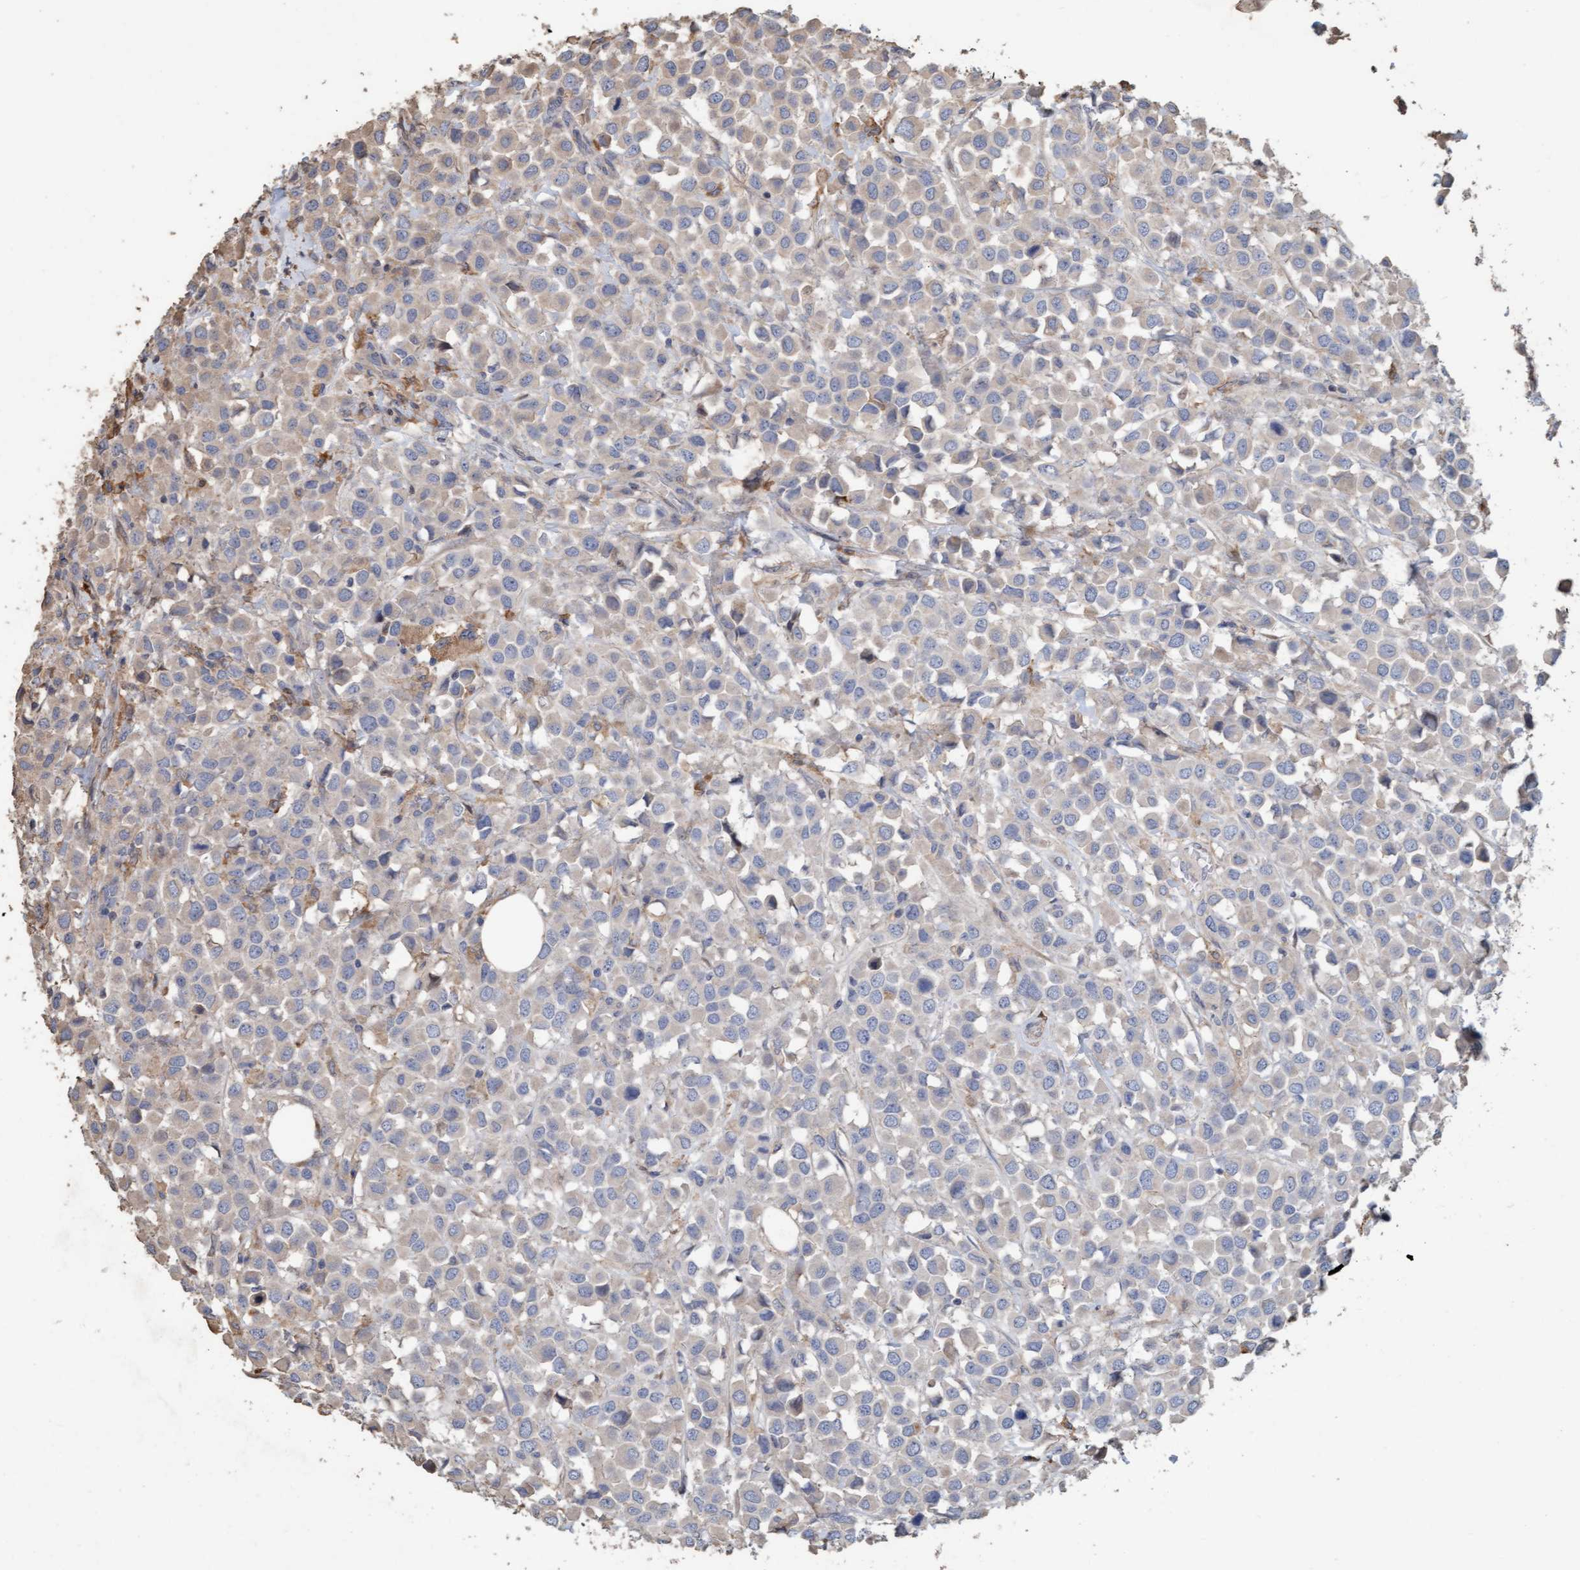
{"staining": {"intensity": "weak", "quantity": "<25%", "location": "cytoplasmic/membranous"}, "tissue": "breast cancer", "cell_type": "Tumor cells", "image_type": "cancer", "snomed": [{"axis": "morphology", "description": "Duct carcinoma"}, {"axis": "topography", "description": "Breast"}], "caption": "Breast cancer (infiltrating ductal carcinoma) was stained to show a protein in brown. There is no significant expression in tumor cells. (Immunohistochemistry, brightfield microscopy, high magnification).", "gene": "LONRF1", "patient": {"sex": "female", "age": 61}}